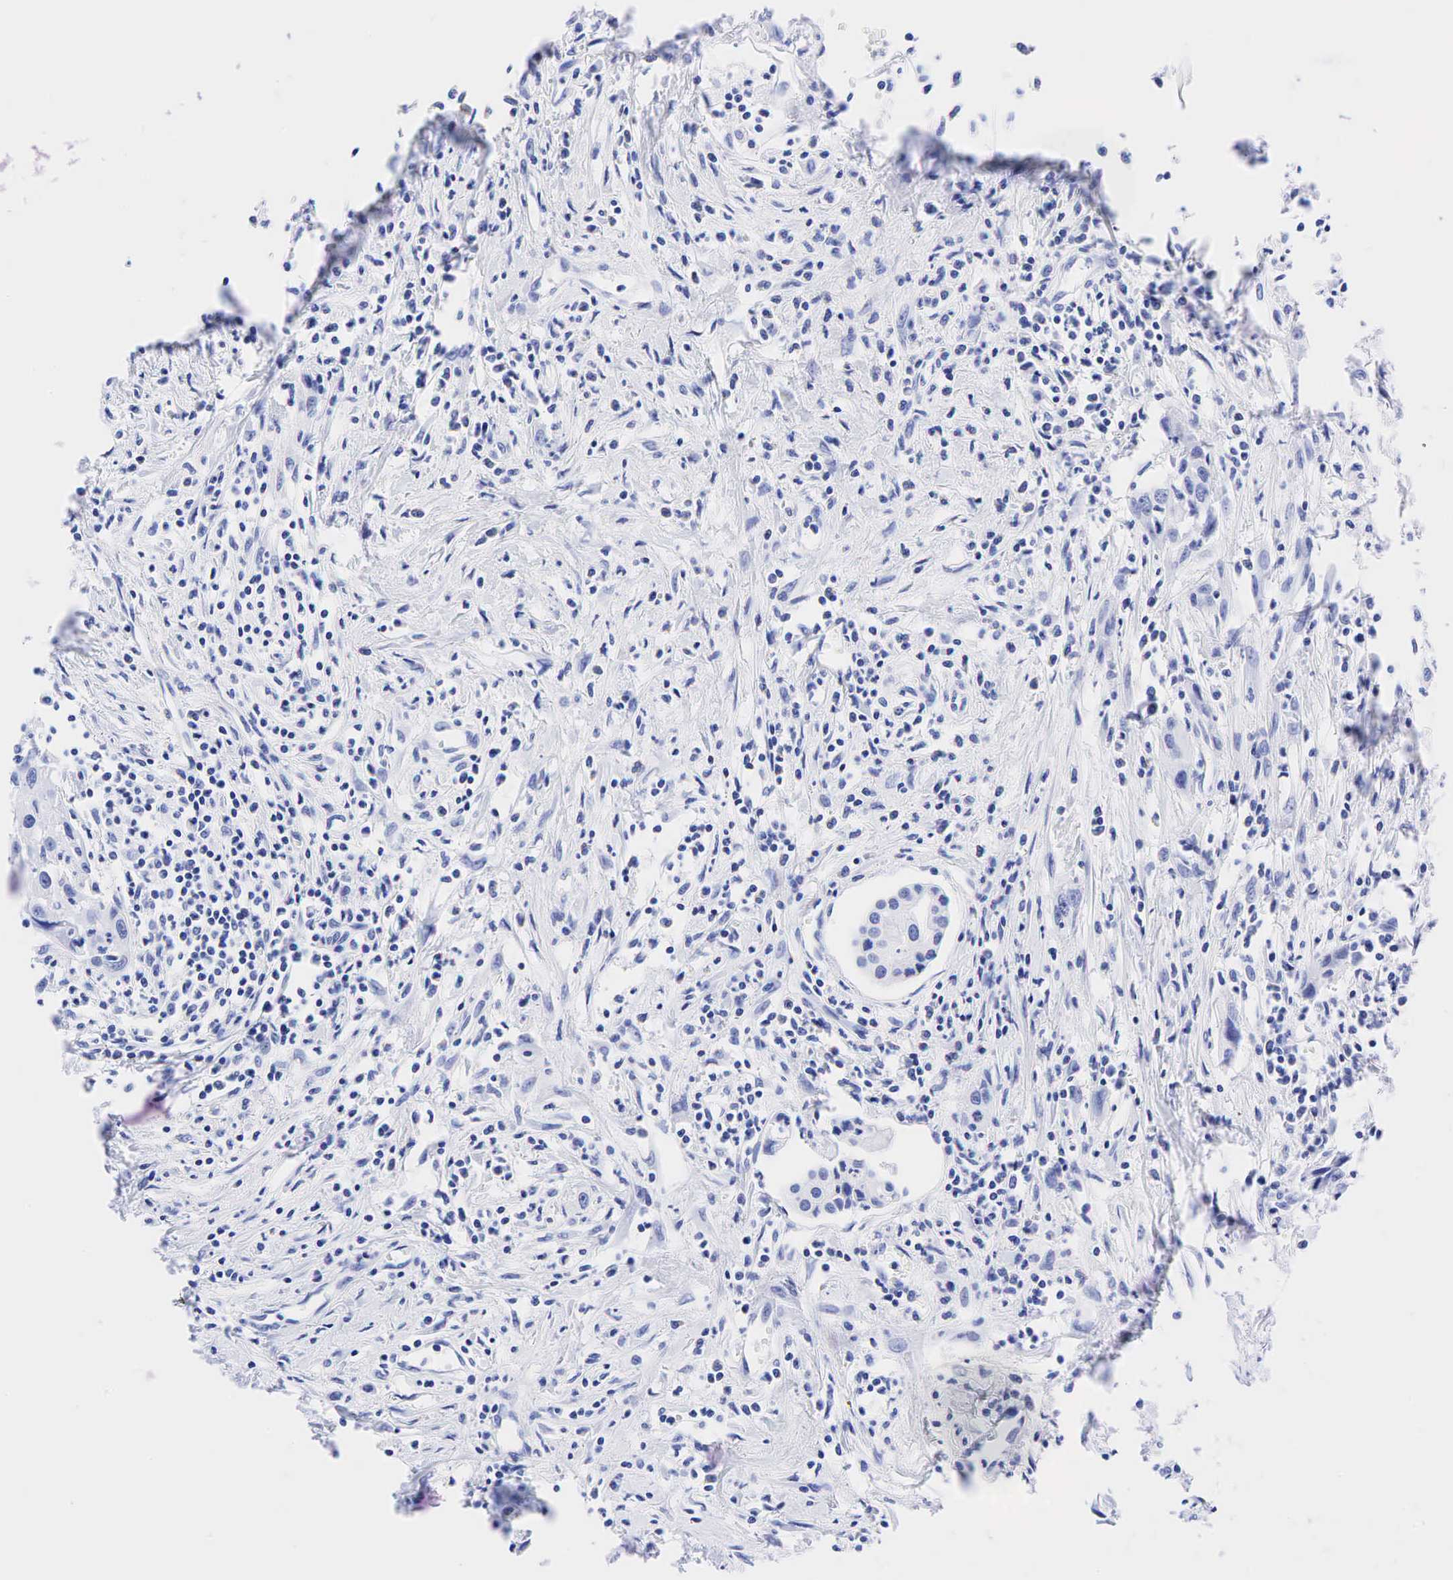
{"staining": {"intensity": "negative", "quantity": "none", "location": "none"}, "tissue": "urothelial cancer", "cell_type": "Tumor cells", "image_type": "cancer", "snomed": [{"axis": "morphology", "description": "Urothelial carcinoma, High grade"}, {"axis": "topography", "description": "Urinary bladder"}], "caption": "An image of urothelial carcinoma (high-grade) stained for a protein reveals no brown staining in tumor cells.", "gene": "ESR1", "patient": {"sex": "male", "age": 66}}